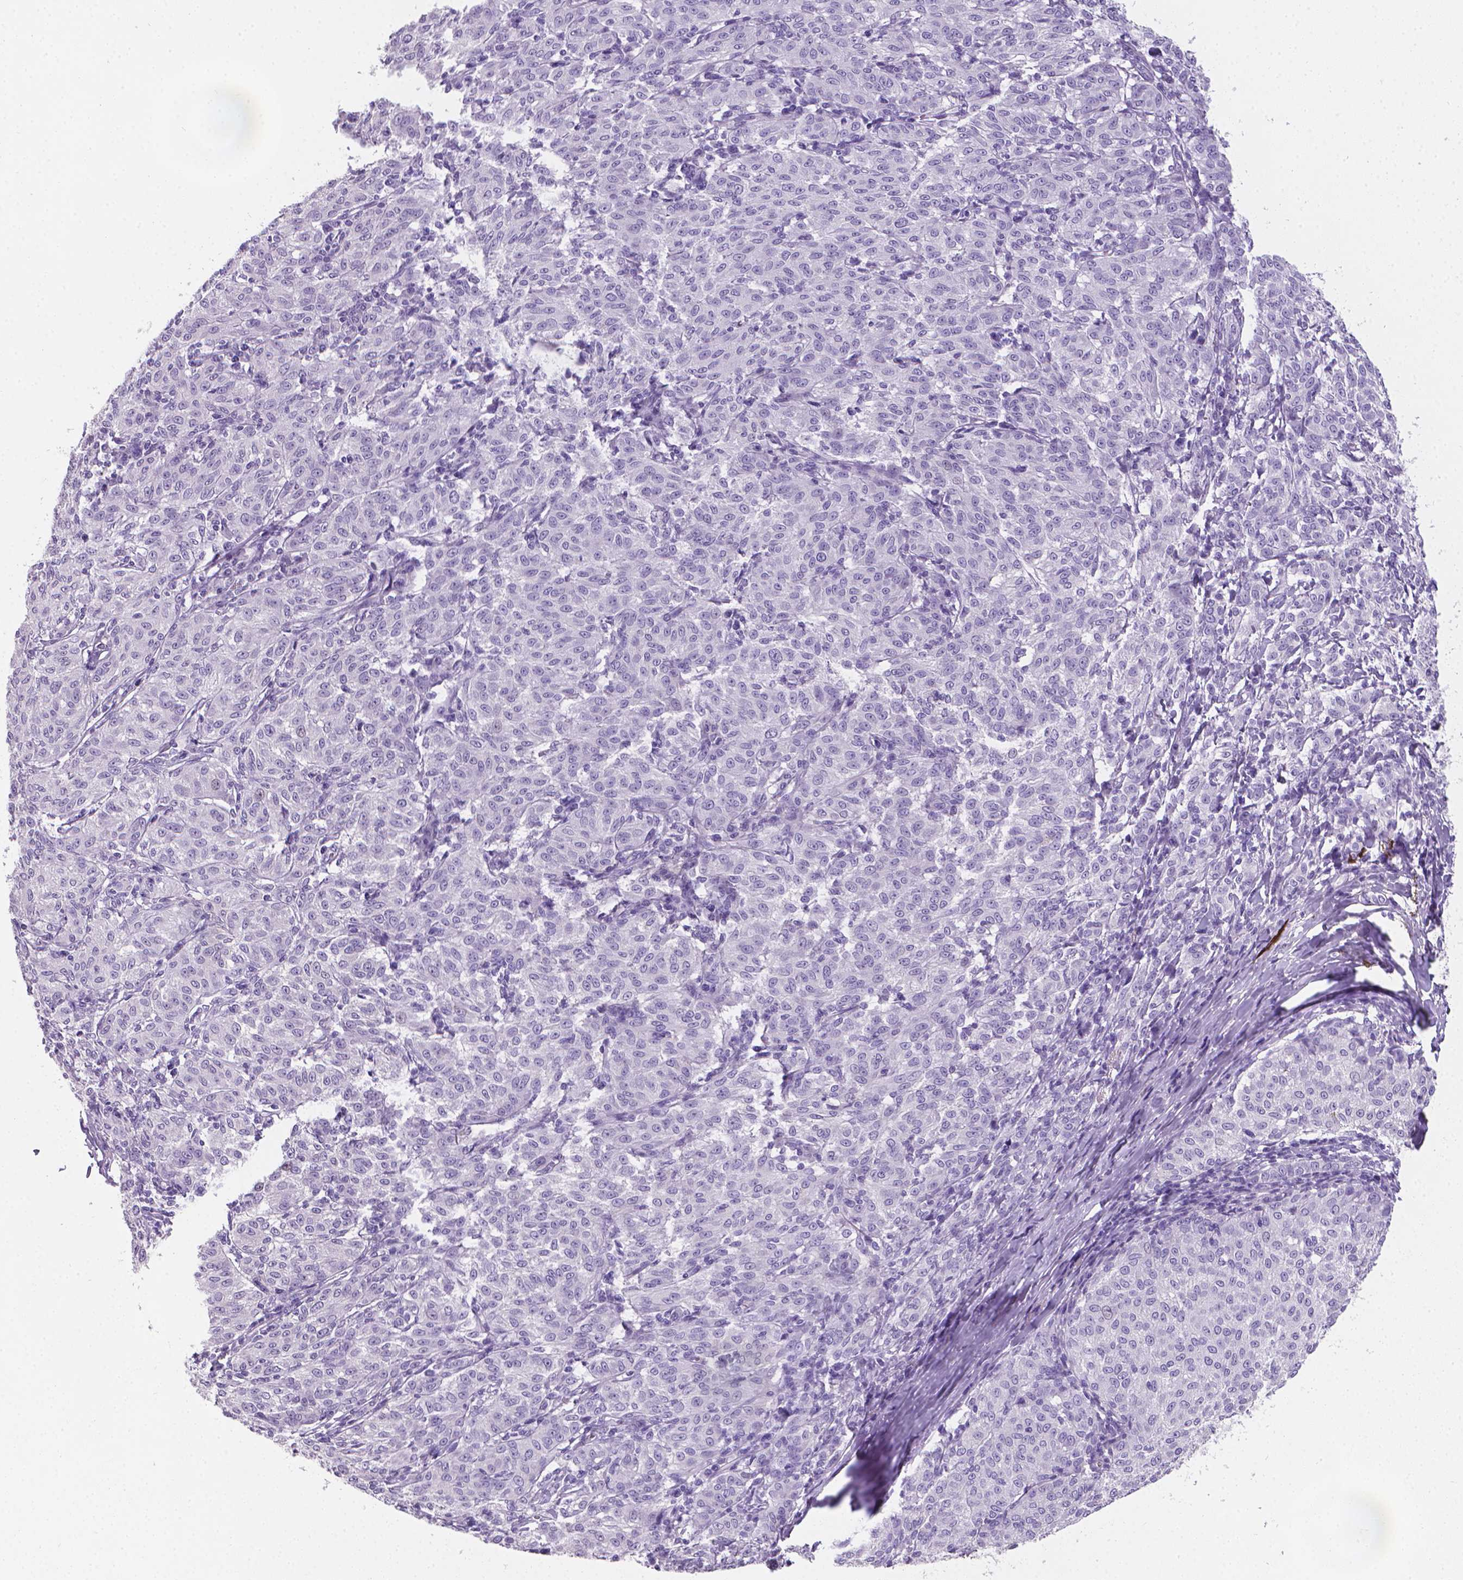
{"staining": {"intensity": "negative", "quantity": "none", "location": "none"}, "tissue": "melanoma", "cell_type": "Tumor cells", "image_type": "cancer", "snomed": [{"axis": "morphology", "description": "Malignant melanoma, NOS"}, {"axis": "topography", "description": "Skin"}], "caption": "Immunohistochemistry of human malignant melanoma demonstrates no staining in tumor cells. The staining was performed using DAB to visualize the protein expression in brown, while the nuclei were stained in blue with hematoxylin (Magnification: 20x).", "gene": "XPNPEP2", "patient": {"sex": "female", "age": 72}}